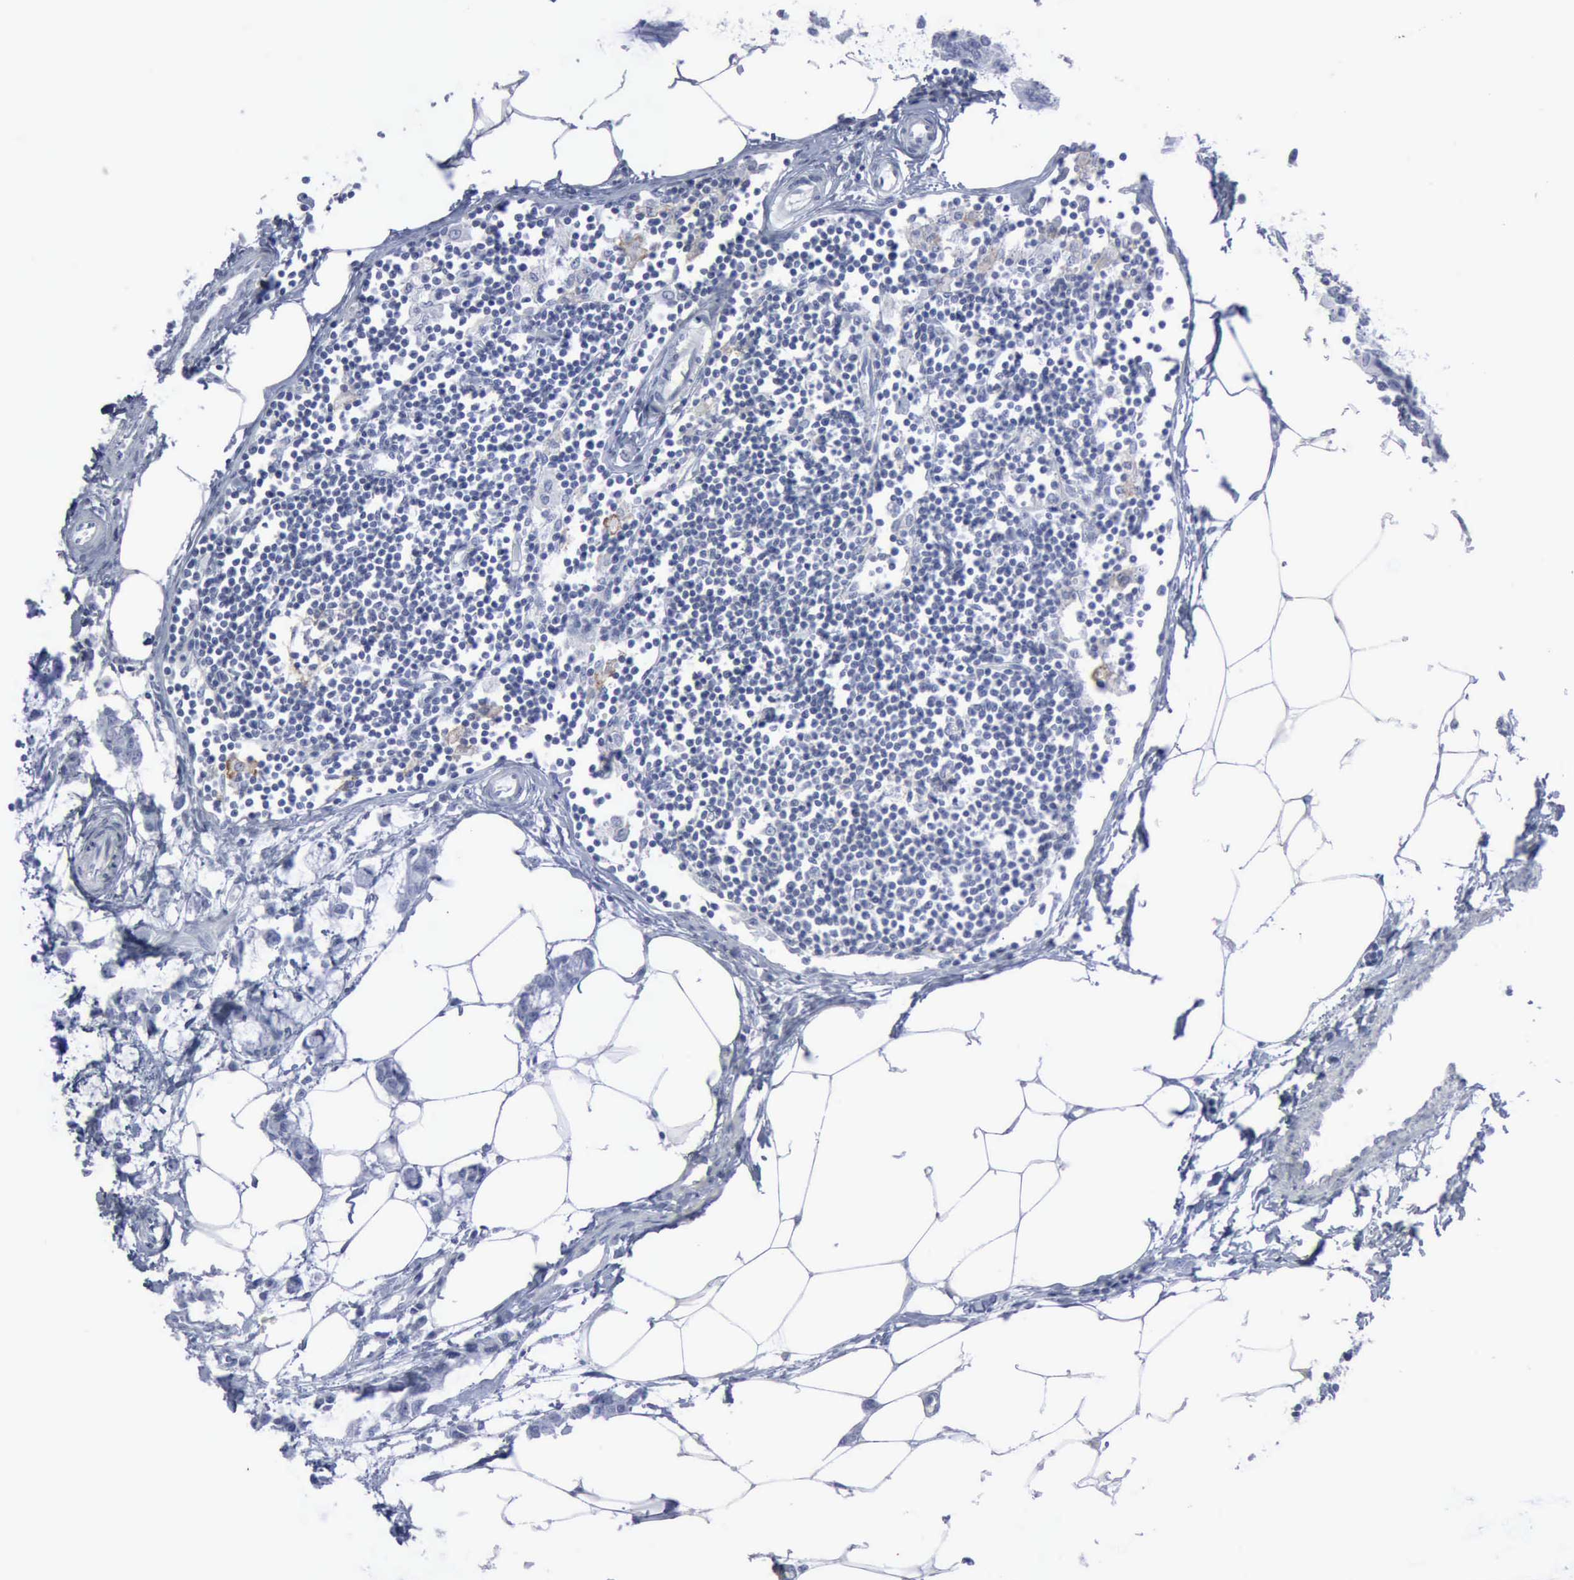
{"staining": {"intensity": "negative", "quantity": "none", "location": "none"}, "tissue": "colorectal cancer", "cell_type": "Tumor cells", "image_type": "cancer", "snomed": [{"axis": "morphology", "description": "Normal tissue, NOS"}, {"axis": "morphology", "description": "Adenocarcinoma, NOS"}, {"axis": "topography", "description": "Colon"}, {"axis": "topography", "description": "Peripheral nerve tissue"}], "caption": "An image of human adenocarcinoma (colorectal) is negative for staining in tumor cells. Nuclei are stained in blue.", "gene": "VCAM1", "patient": {"sex": "male", "age": 14}}